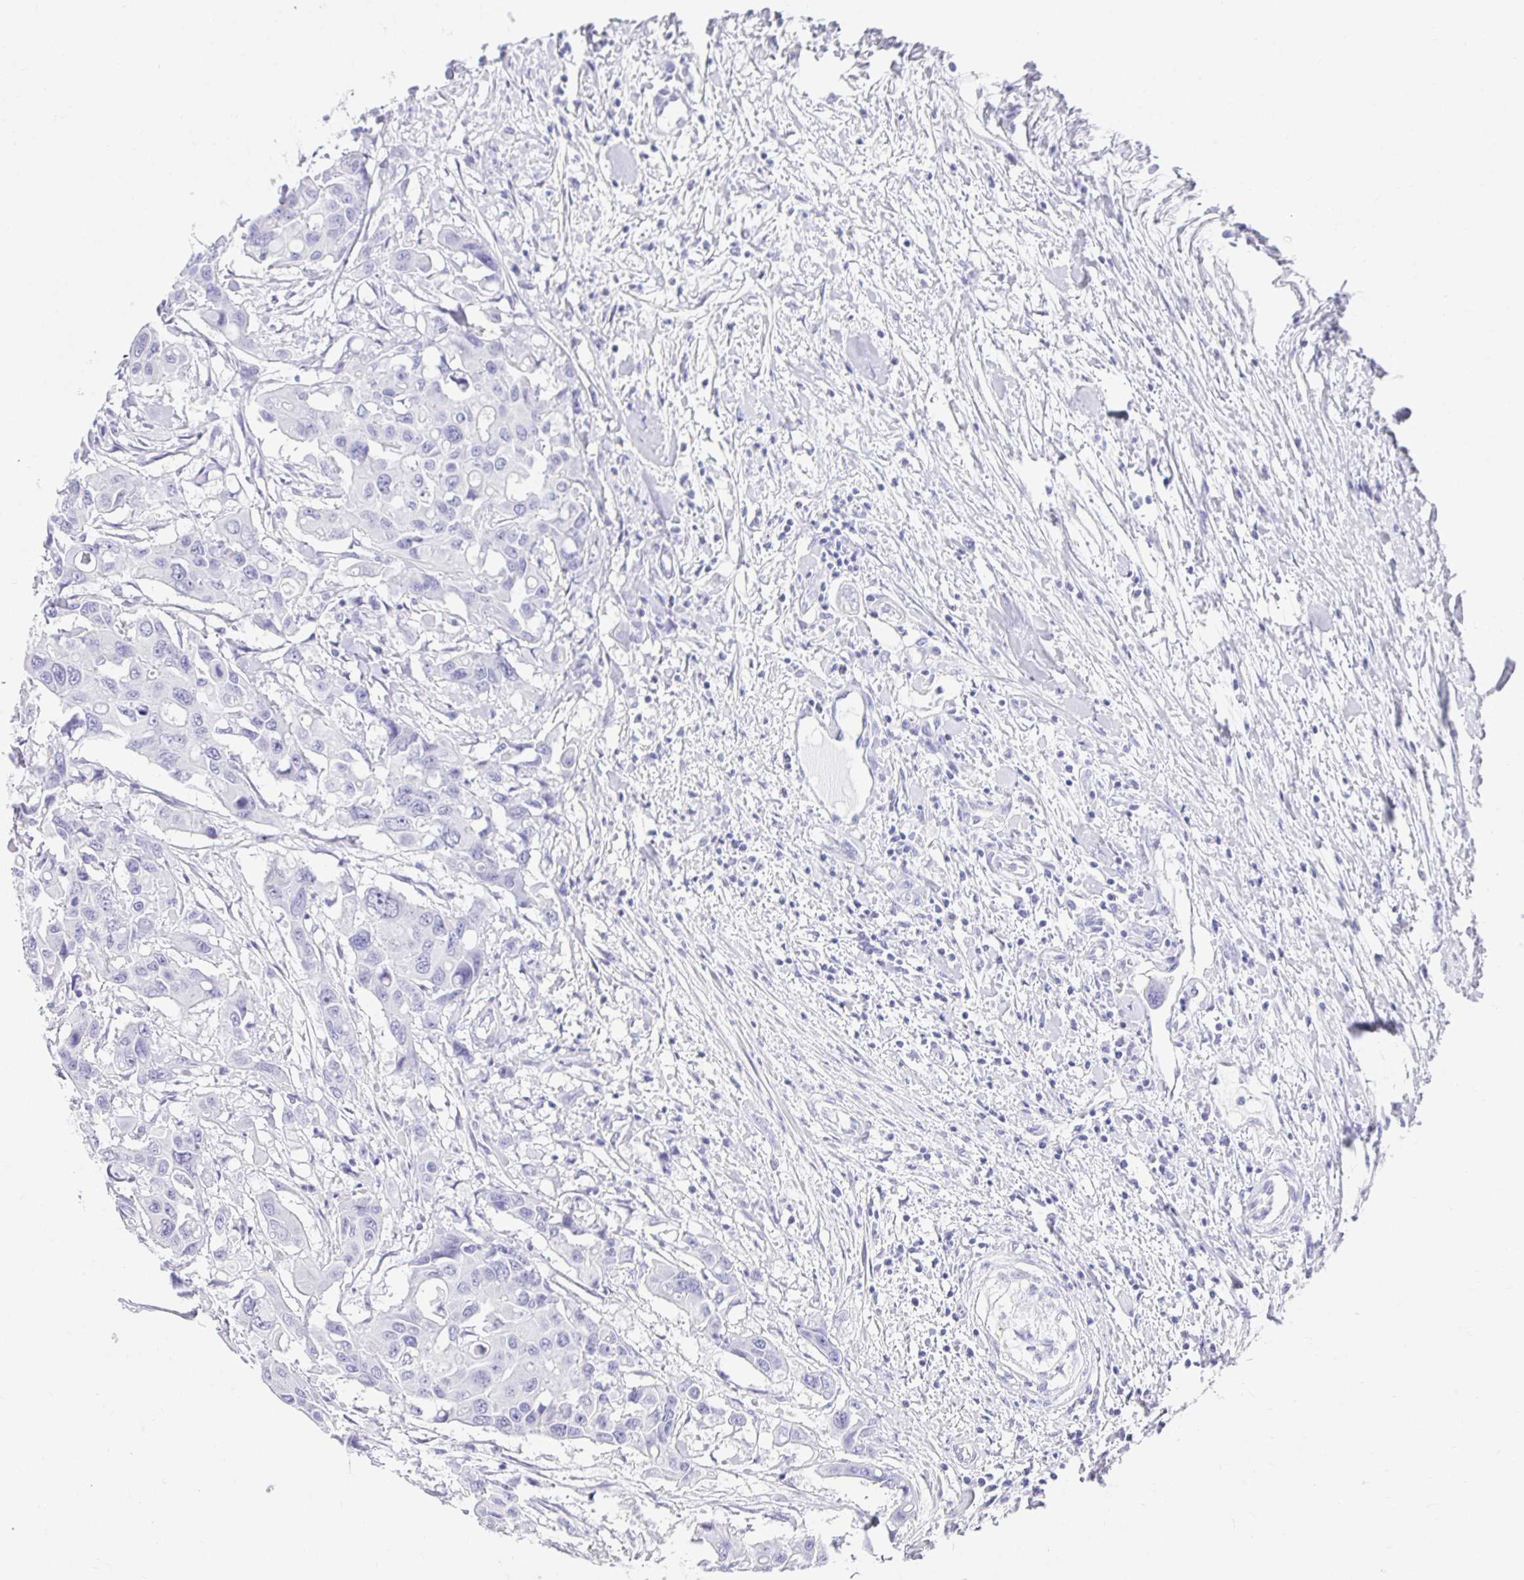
{"staining": {"intensity": "negative", "quantity": "none", "location": "none"}, "tissue": "colorectal cancer", "cell_type": "Tumor cells", "image_type": "cancer", "snomed": [{"axis": "morphology", "description": "Adenocarcinoma, NOS"}, {"axis": "topography", "description": "Colon"}], "caption": "IHC histopathology image of neoplastic tissue: colorectal cancer (adenocarcinoma) stained with DAB (3,3'-diaminobenzidine) demonstrates no significant protein staining in tumor cells. (DAB (3,3'-diaminobenzidine) immunohistochemistry (IHC) visualized using brightfield microscopy, high magnification).", "gene": "CHAT", "patient": {"sex": "male", "age": 77}}